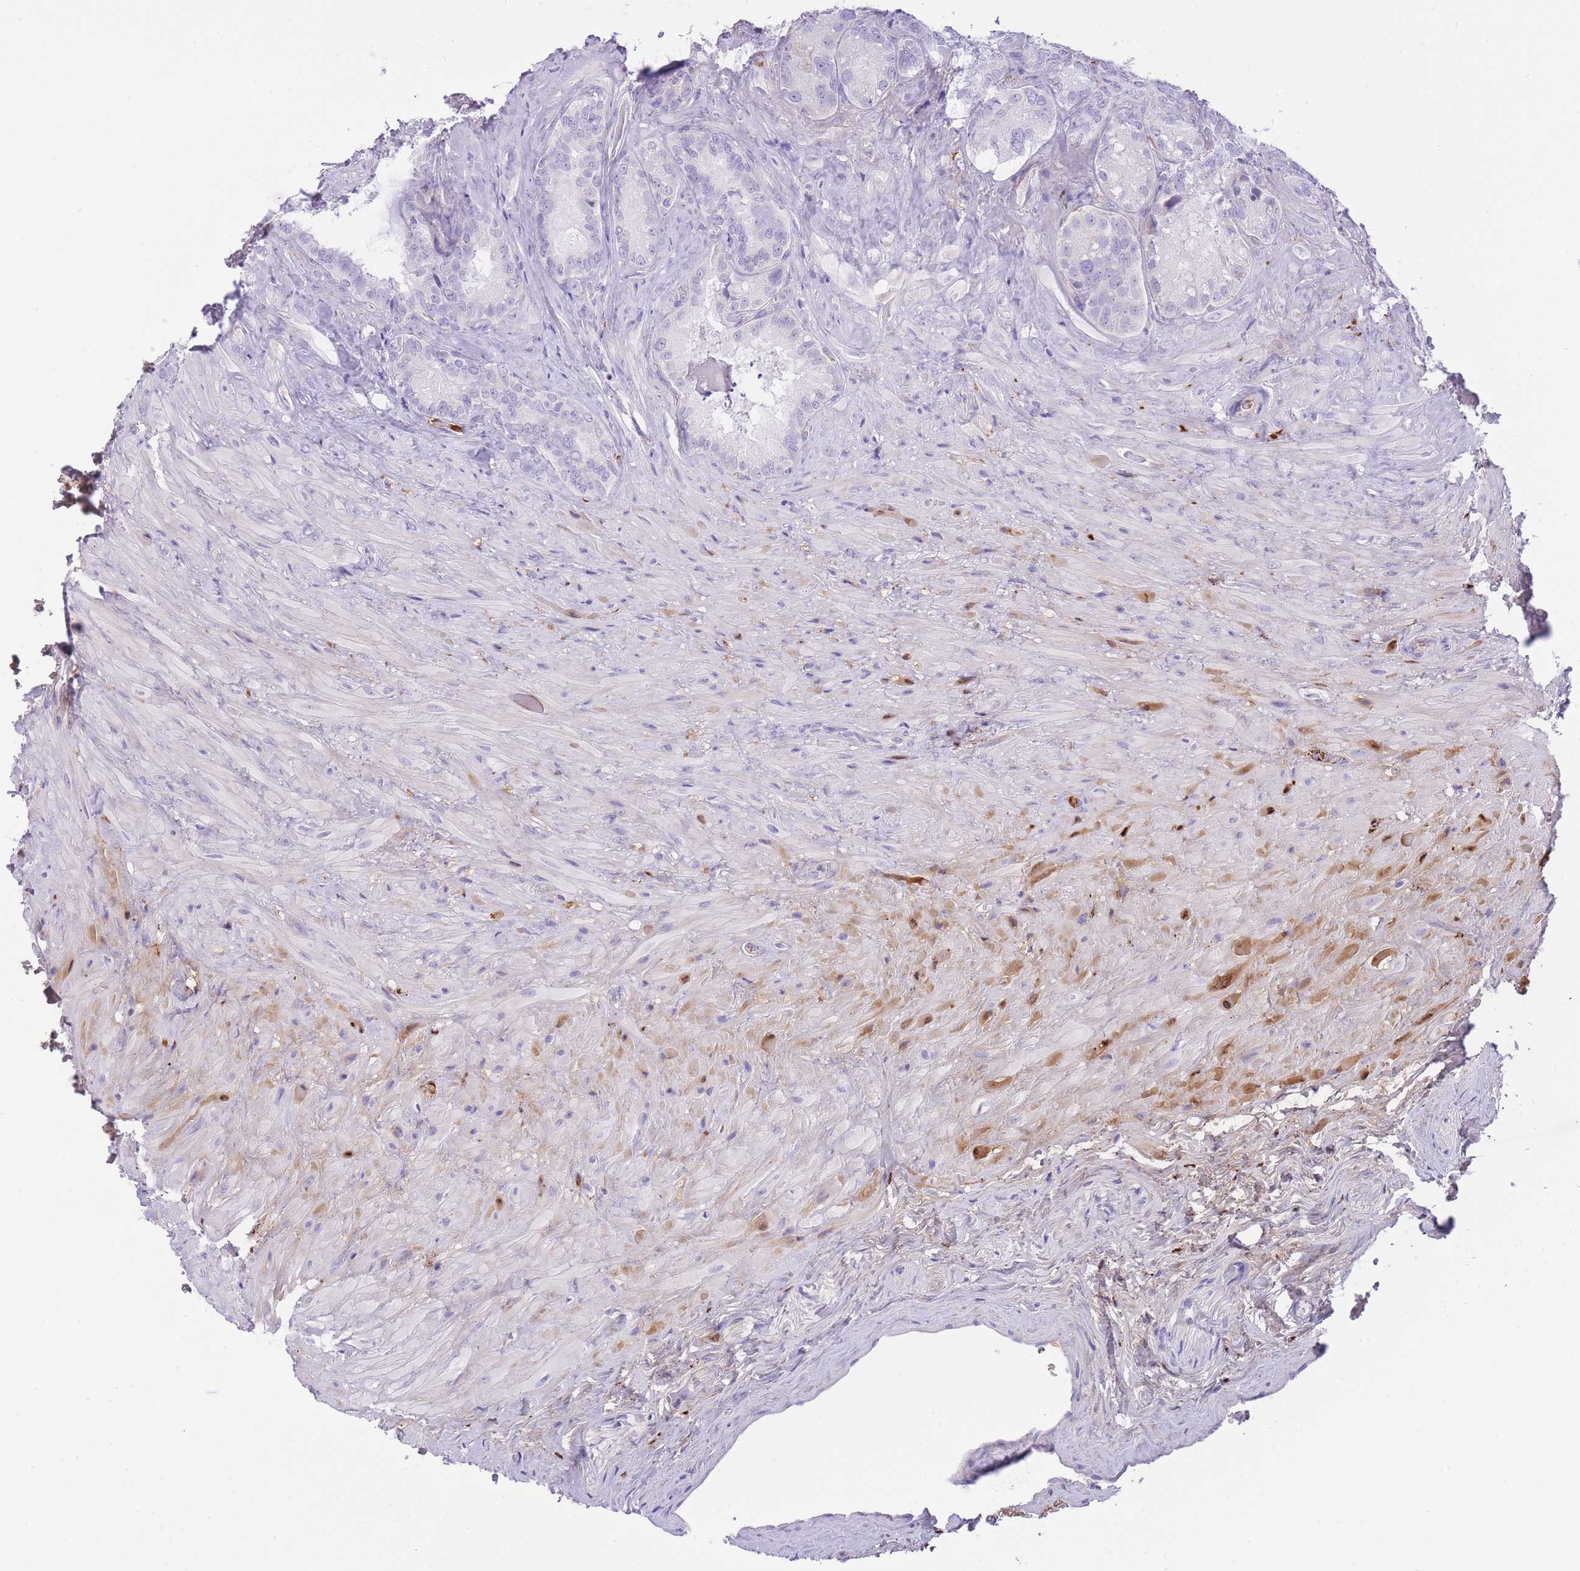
{"staining": {"intensity": "negative", "quantity": "none", "location": "none"}, "tissue": "seminal vesicle", "cell_type": "Glandular cells", "image_type": "normal", "snomed": [{"axis": "morphology", "description": "Normal tissue, NOS"}, {"axis": "topography", "description": "Seminal veicle"}], "caption": "The image exhibits no significant expression in glandular cells of seminal vesicle. Nuclei are stained in blue.", "gene": "HRG", "patient": {"sex": "male", "age": 62}}